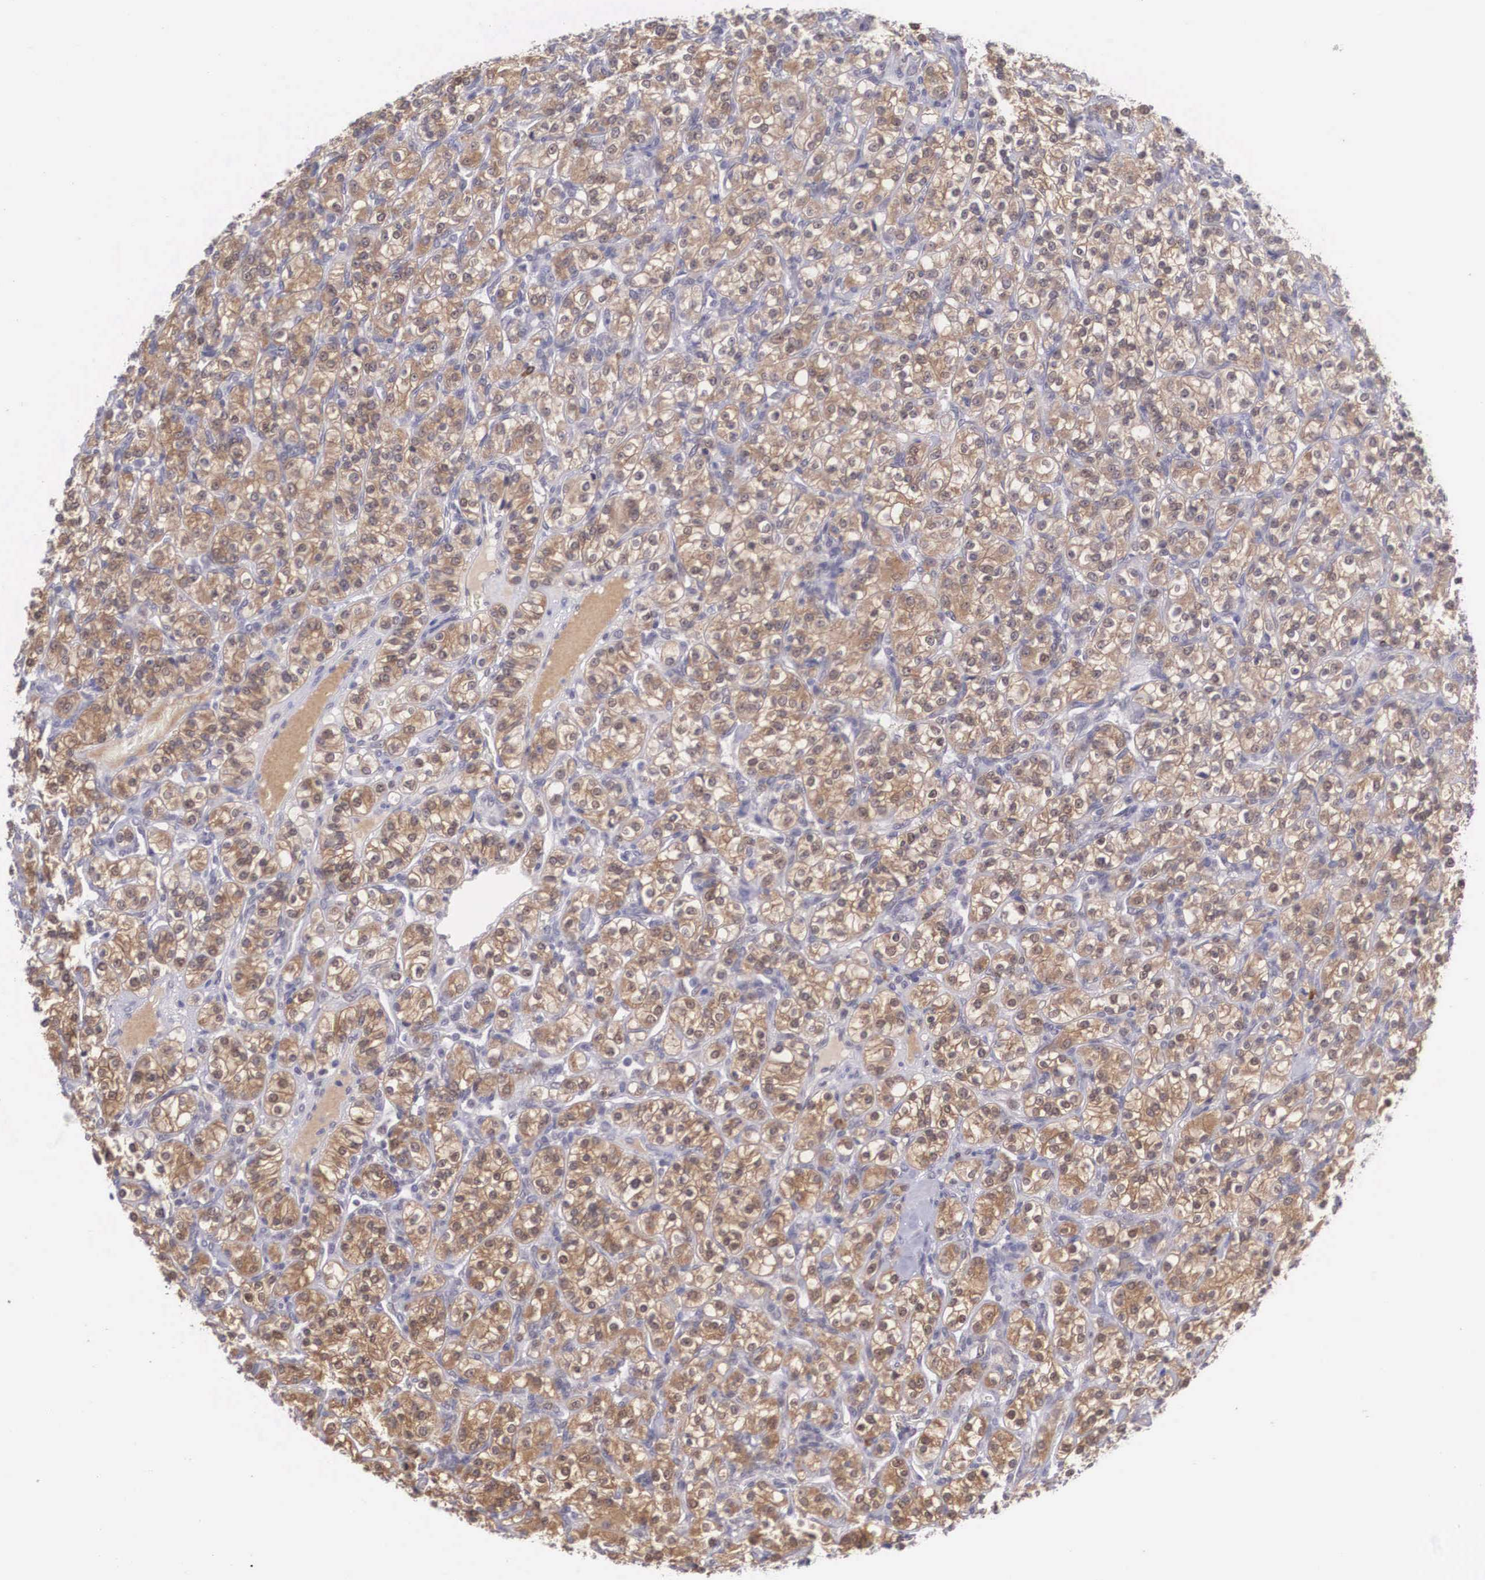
{"staining": {"intensity": "moderate", "quantity": ">75%", "location": "cytoplasmic/membranous,nuclear"}, "tissue": "renal cancer", "cell_type": "Tumor cells", "image_type": "cancer", "snomed": [{"axis": "morphology", "description": "Adenocarcinoma, NOS"}, {"axis": "topography", "description": "Kidney"}], "caption": "High-power microscopy captured an immunohistochemistry (IHC) image of renal adenocarcinoma, revealing moderate cytoplasmic/membranous and nuclear staining in about >75% of tumor cells.", "gene": "NINL", "patient": {"sex": "male", "age": 77}}